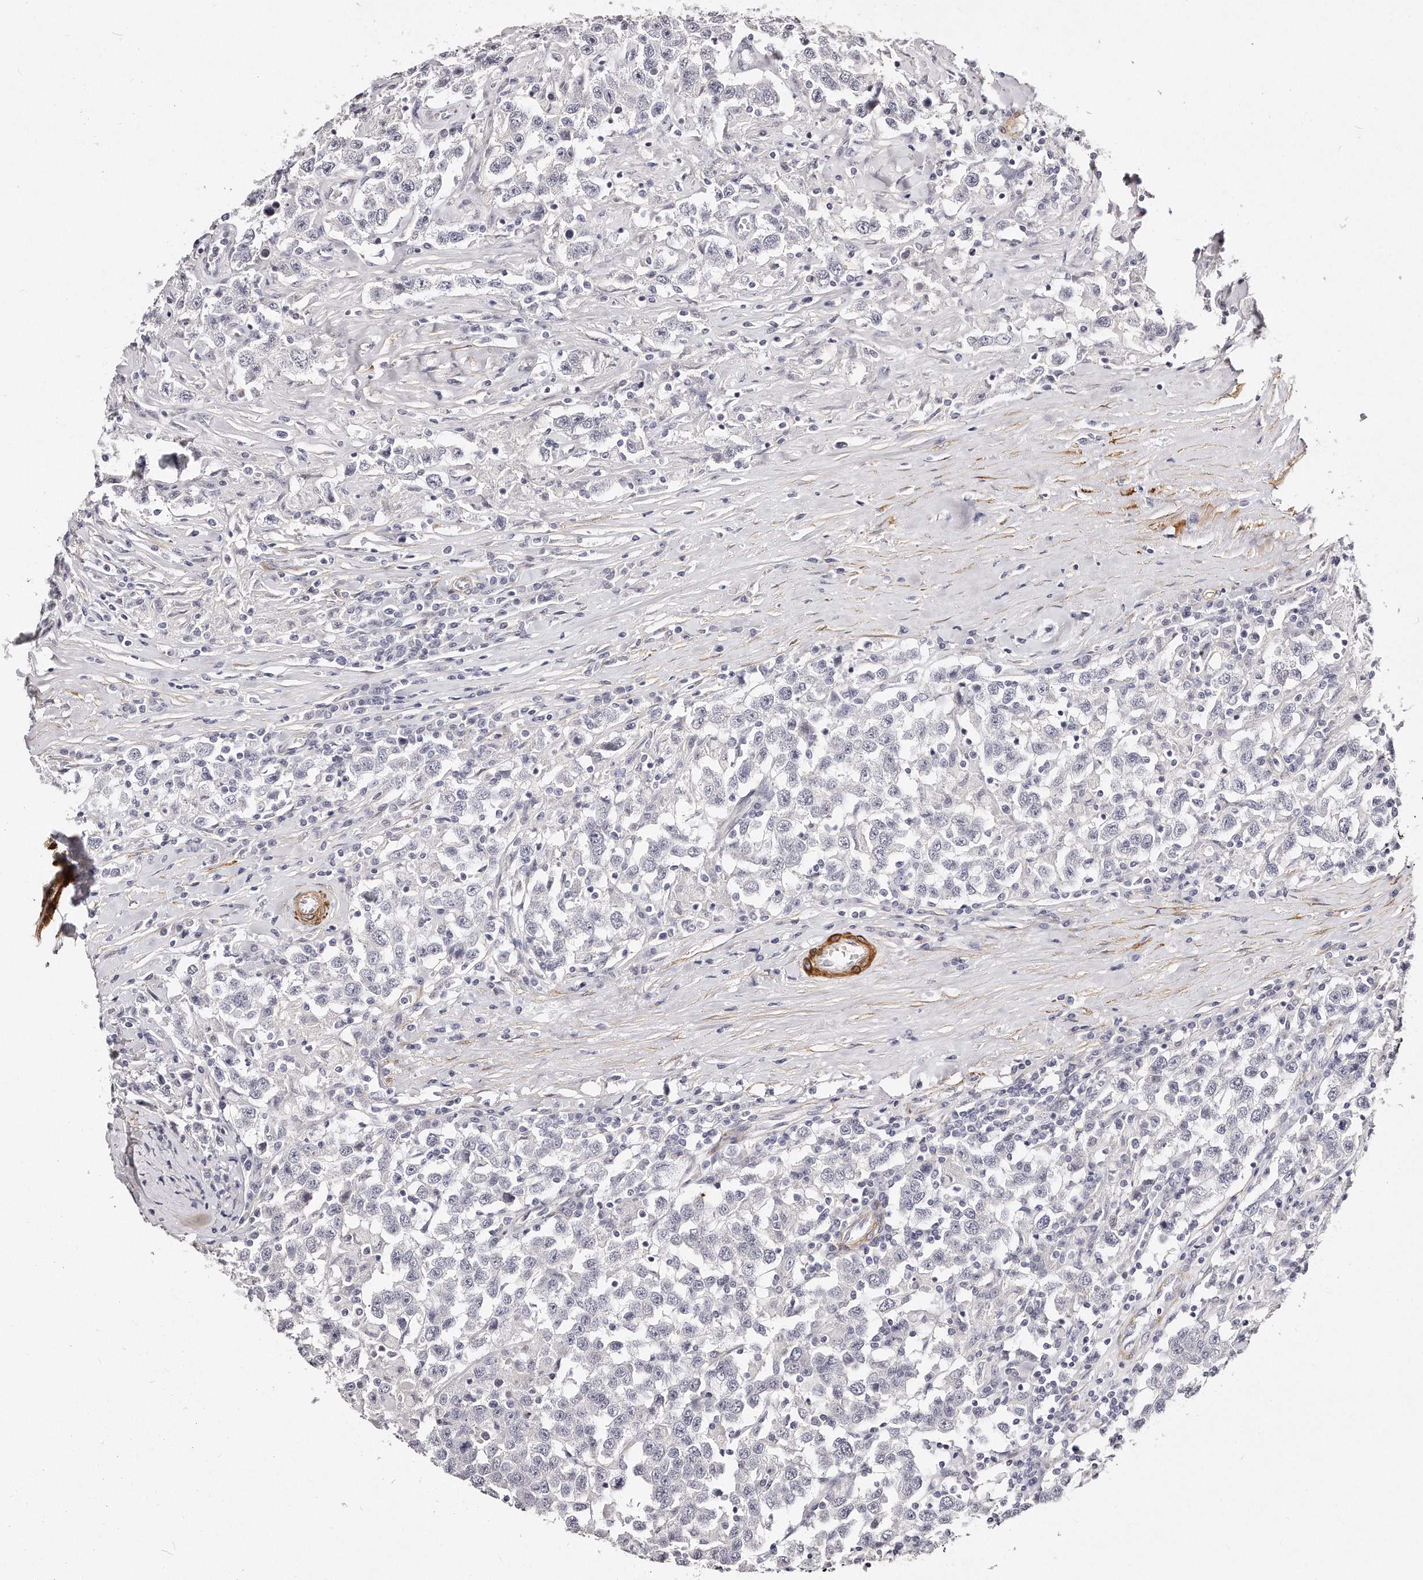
{"staining": {"intensity": "negative", "quantity": "none", "location": "none"}, "tissue": "testis cancer", "cell_type": "Tumor cells", "image_type": "cancer", "snomed": [{"axis": "morphology", "description": "Seminoma, NOS"}, {"axis": "topography", "description": "Testis"}], "caption": "IHC photomicrograph of neoplastic tissue: testis seminoma stained with DAB (3,3'-diaminobenzidine) reveals no significant protein expression in tumor cells. (Brightfield microscopy of DAB immunohistochemistry at high magnification).", "gene": "LMOD1", "patient": {"sex": "male", "age": 41}}